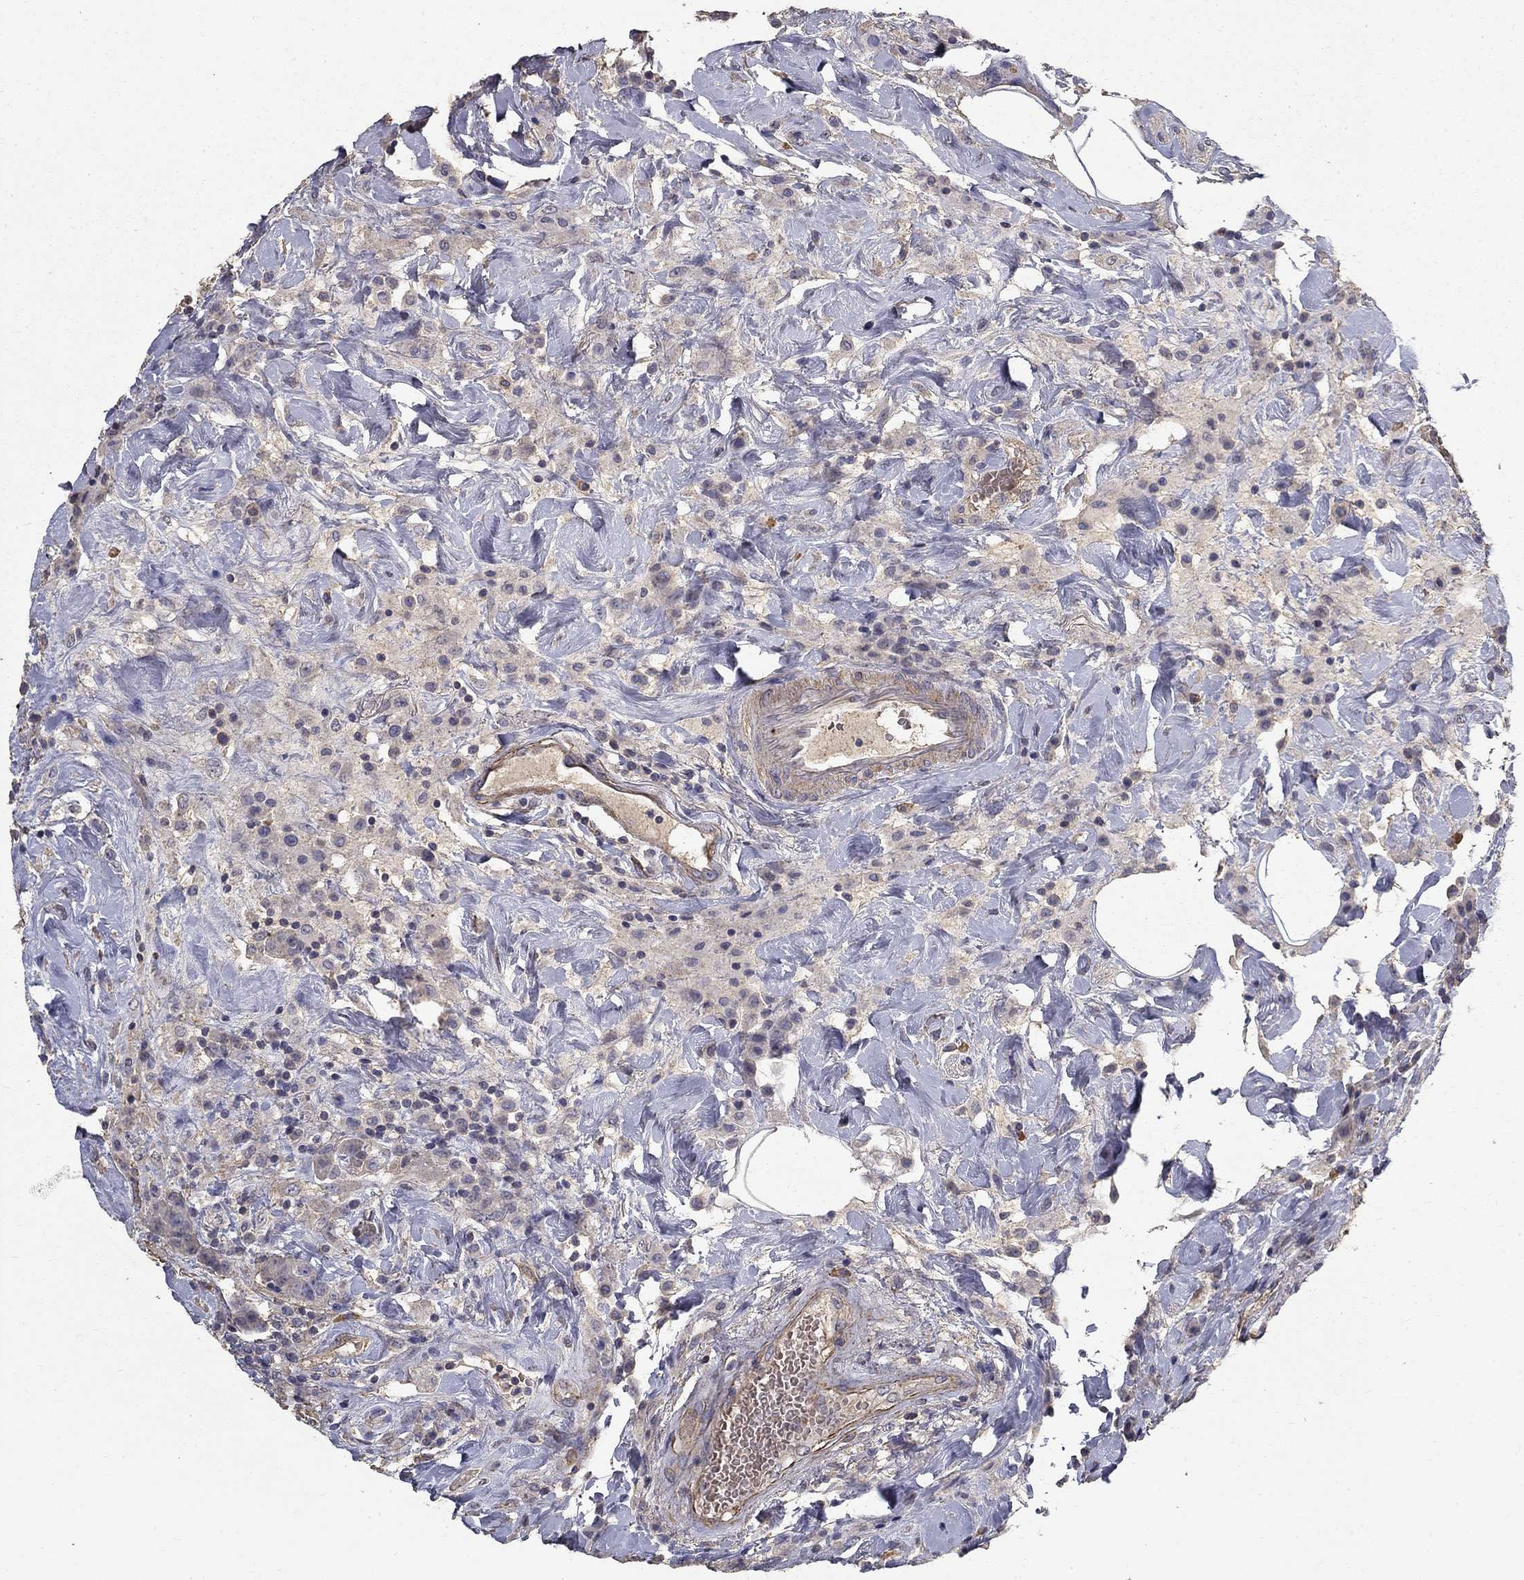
{"staining": {"intensity": "negative", "quantity": "none", "location": "none"}, "tissue": "colorectal cancer", "cell_type": "Tumor cells", "image_type": "cancer", "snomed": [{"axis": "morphology", "description": "Adenocarcinoma, NOS"}, {"axis": "topography", "description": "Colon"}], "caption": "Tumor cells show no significant positivity in colorectal cancer (adenocarcinoma).", "gene": "MPP2", "patient": {"sex": "female", "age": 69}}